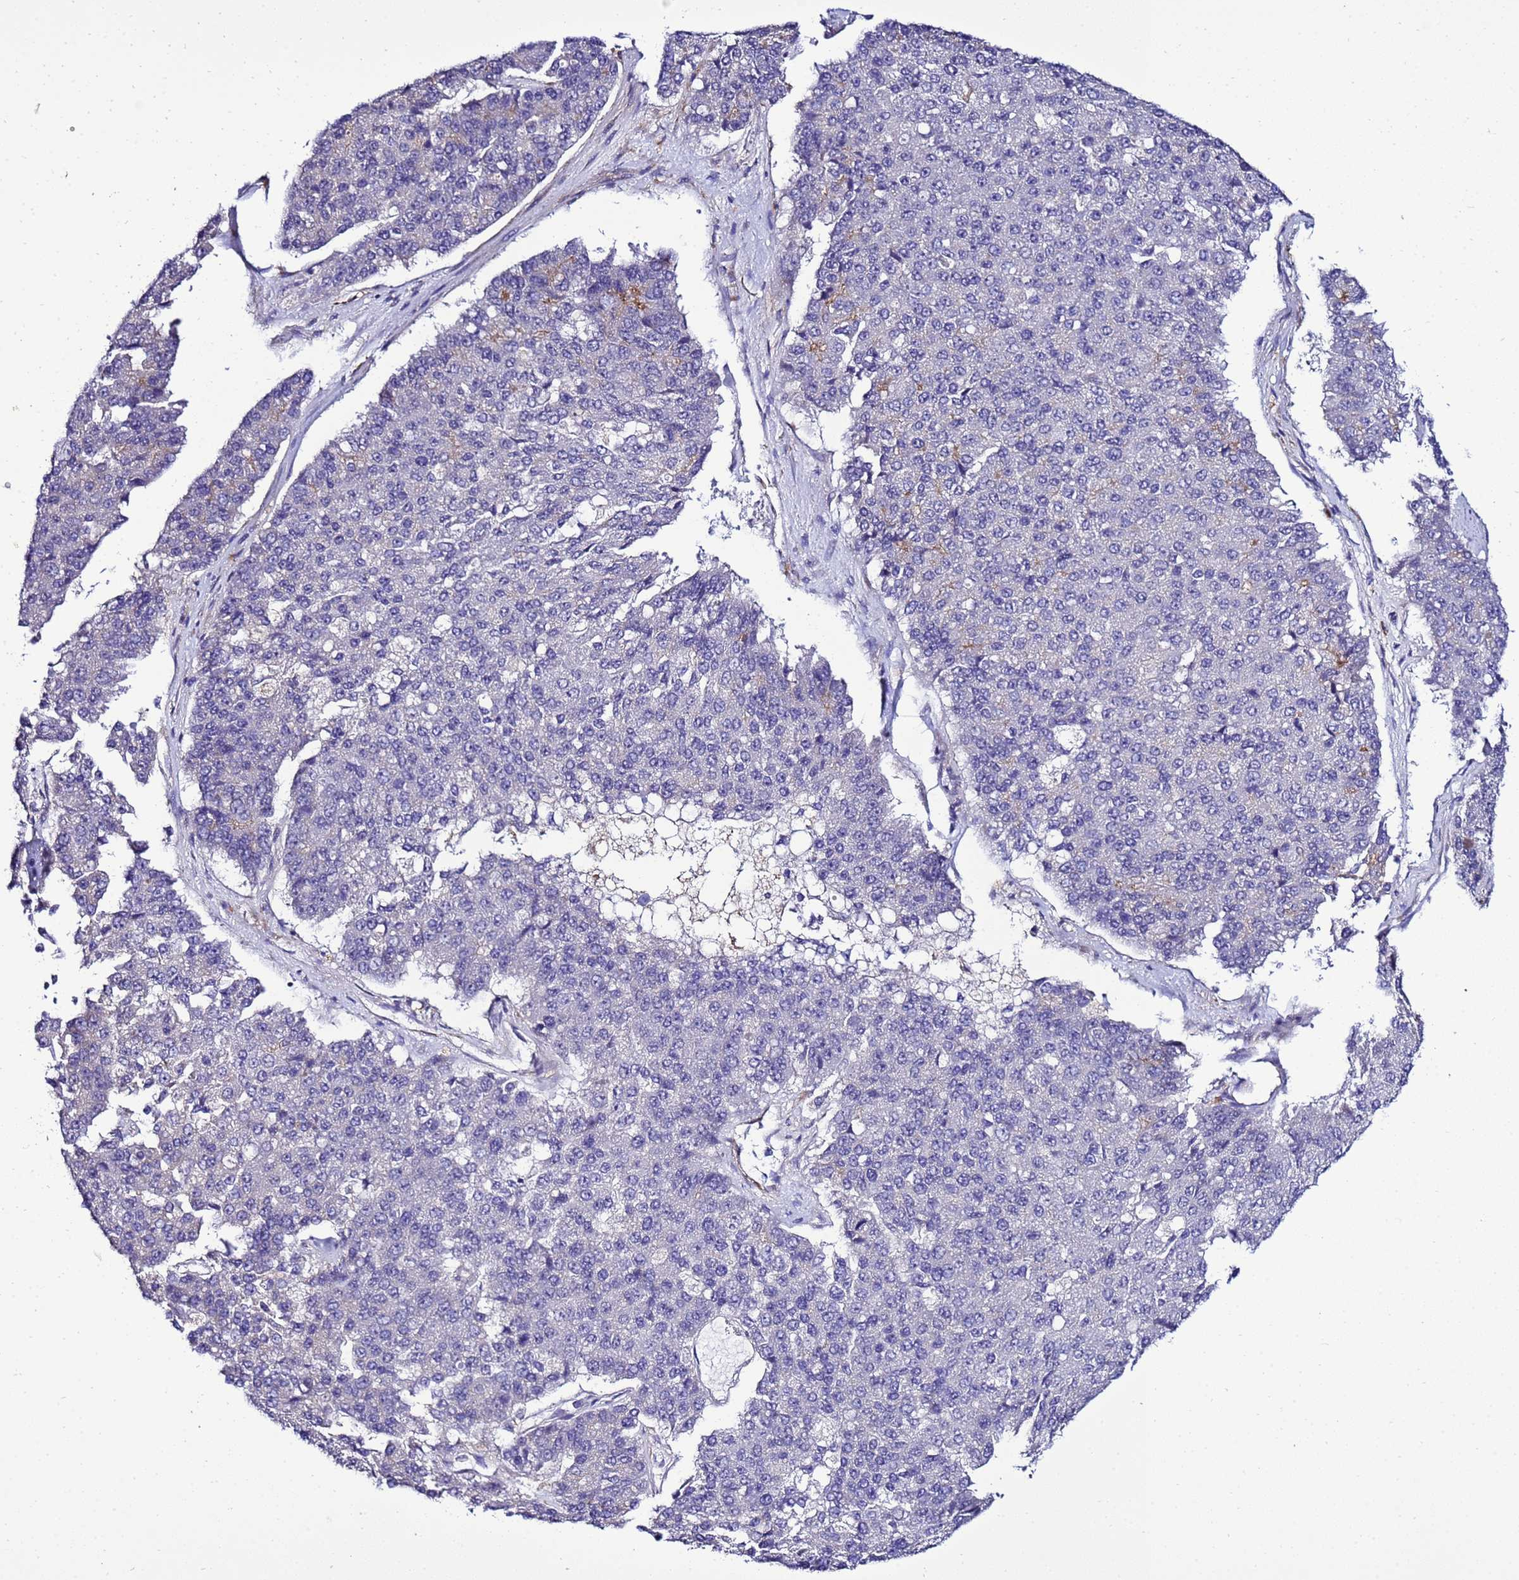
{"staining": {"intensity": "negative", "quantity": "none", "location": "none"}, "tissue": "pancreatic cancer", "cell_type": "Tumor cells", "image_type": "cancer", "snomed": [{"axis": "morphology", "description": "Adenocarcinoma, NOS"}, {"axis": "topography", "description": "Pancreas"}], "caption": "This is an IHC image of pancreatic cancer. There is no staining in tumor cells.", "gene": "GZF1", "patient": {"sex": "male", "age": 50}}